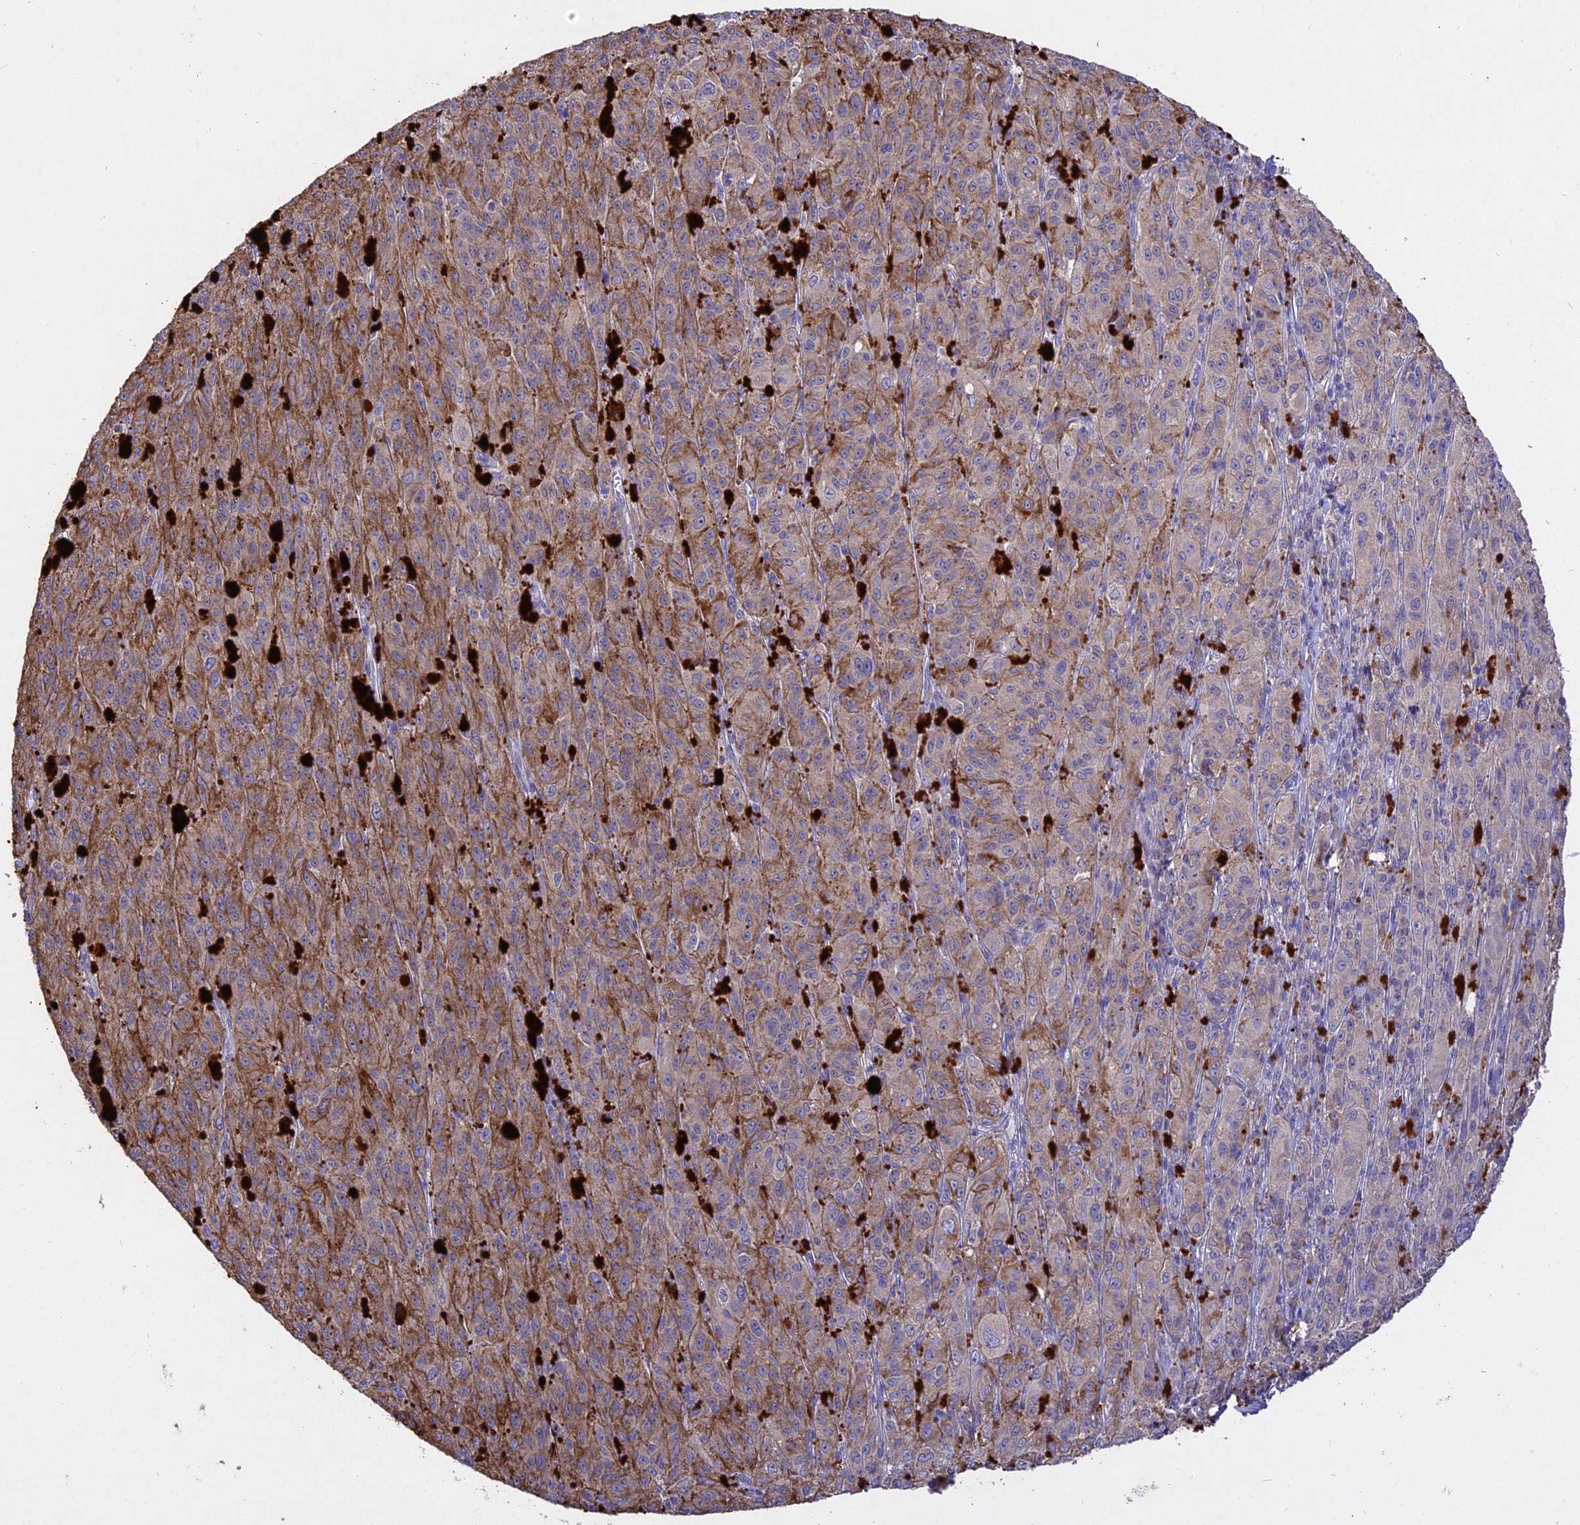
{"staining": {"intensity": "moderate", "quantity": "<25%", "location": "cytoplasmic/membranous"}, "tissue": "melanoma", "cell_type": "Tumor cells", "image_type": "cancer", "snomed": [{"axis": "morphology", "description": "Malignant melanoma, NOS"}, {"axis": "topography", "description": "Skin"}], "caption": "Protein analysis of melanoma tissue reveals moderate cytoplasmic/membranous positivity in approximately <25% of tumor cells. (DAB (3,3'-diaminobenzidine) IHC with brightfield microscopy, high magnification).", "gene": "SLC26A4", "patient": {"sex": "female", "age": 52}}